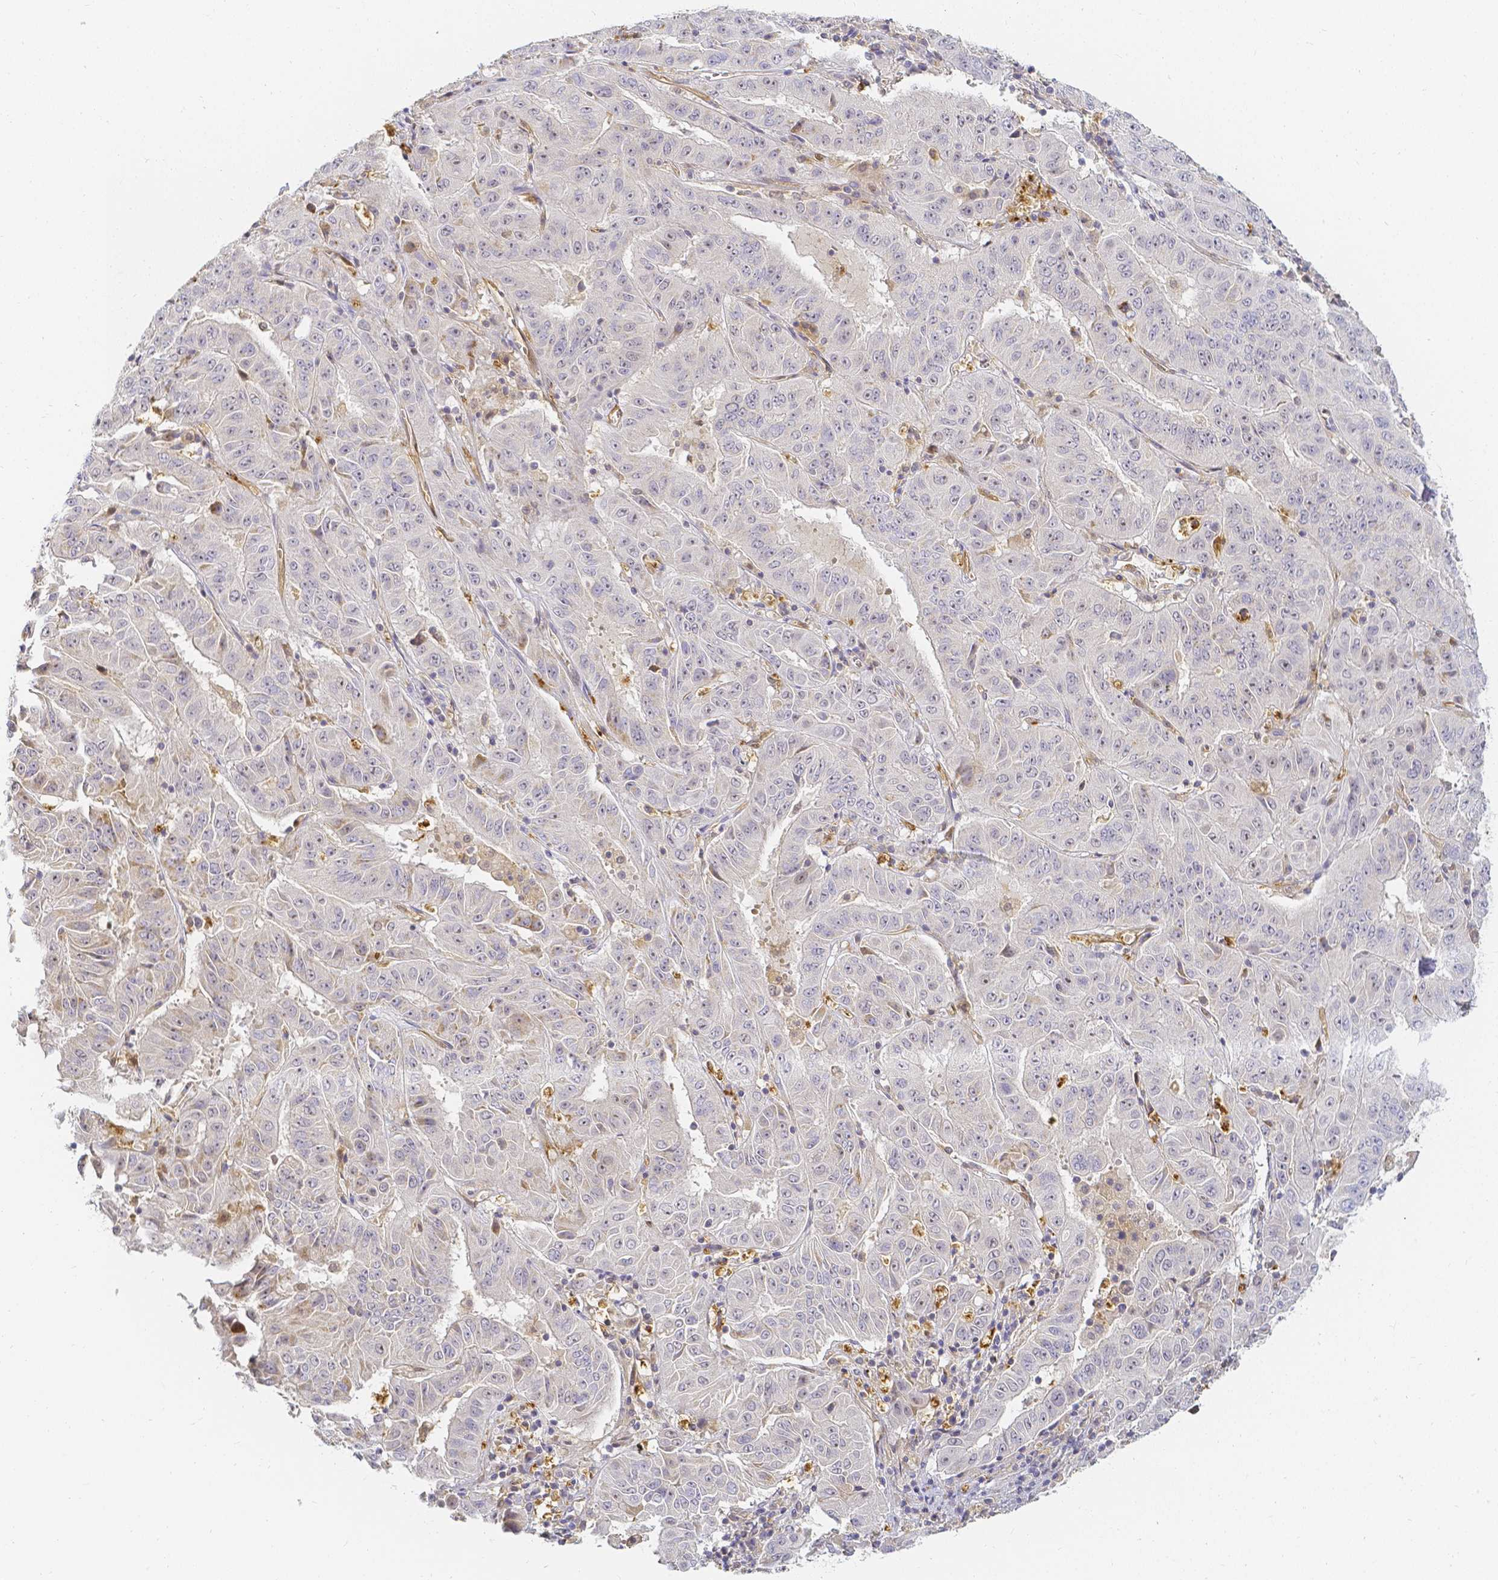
{"staining": {"intensity": "negative", "quantity": "none", "location": "none"}, "tissue": "pancreatic cancer", "cell_type": "Tumor cells", "image_type": "cancer", "snomed": [{"axis": "morphology", "description": "Adenocarcinoma, NOS"}, {"axis": "topography", "description": "Pancreas"}], "caption": "This is an IHC image of pancreatic cancer (adenocarcinoma). There is no staining in tumor cells.", "gene": "KCNH1", "patient": {"sex": "male", "age": 63}}